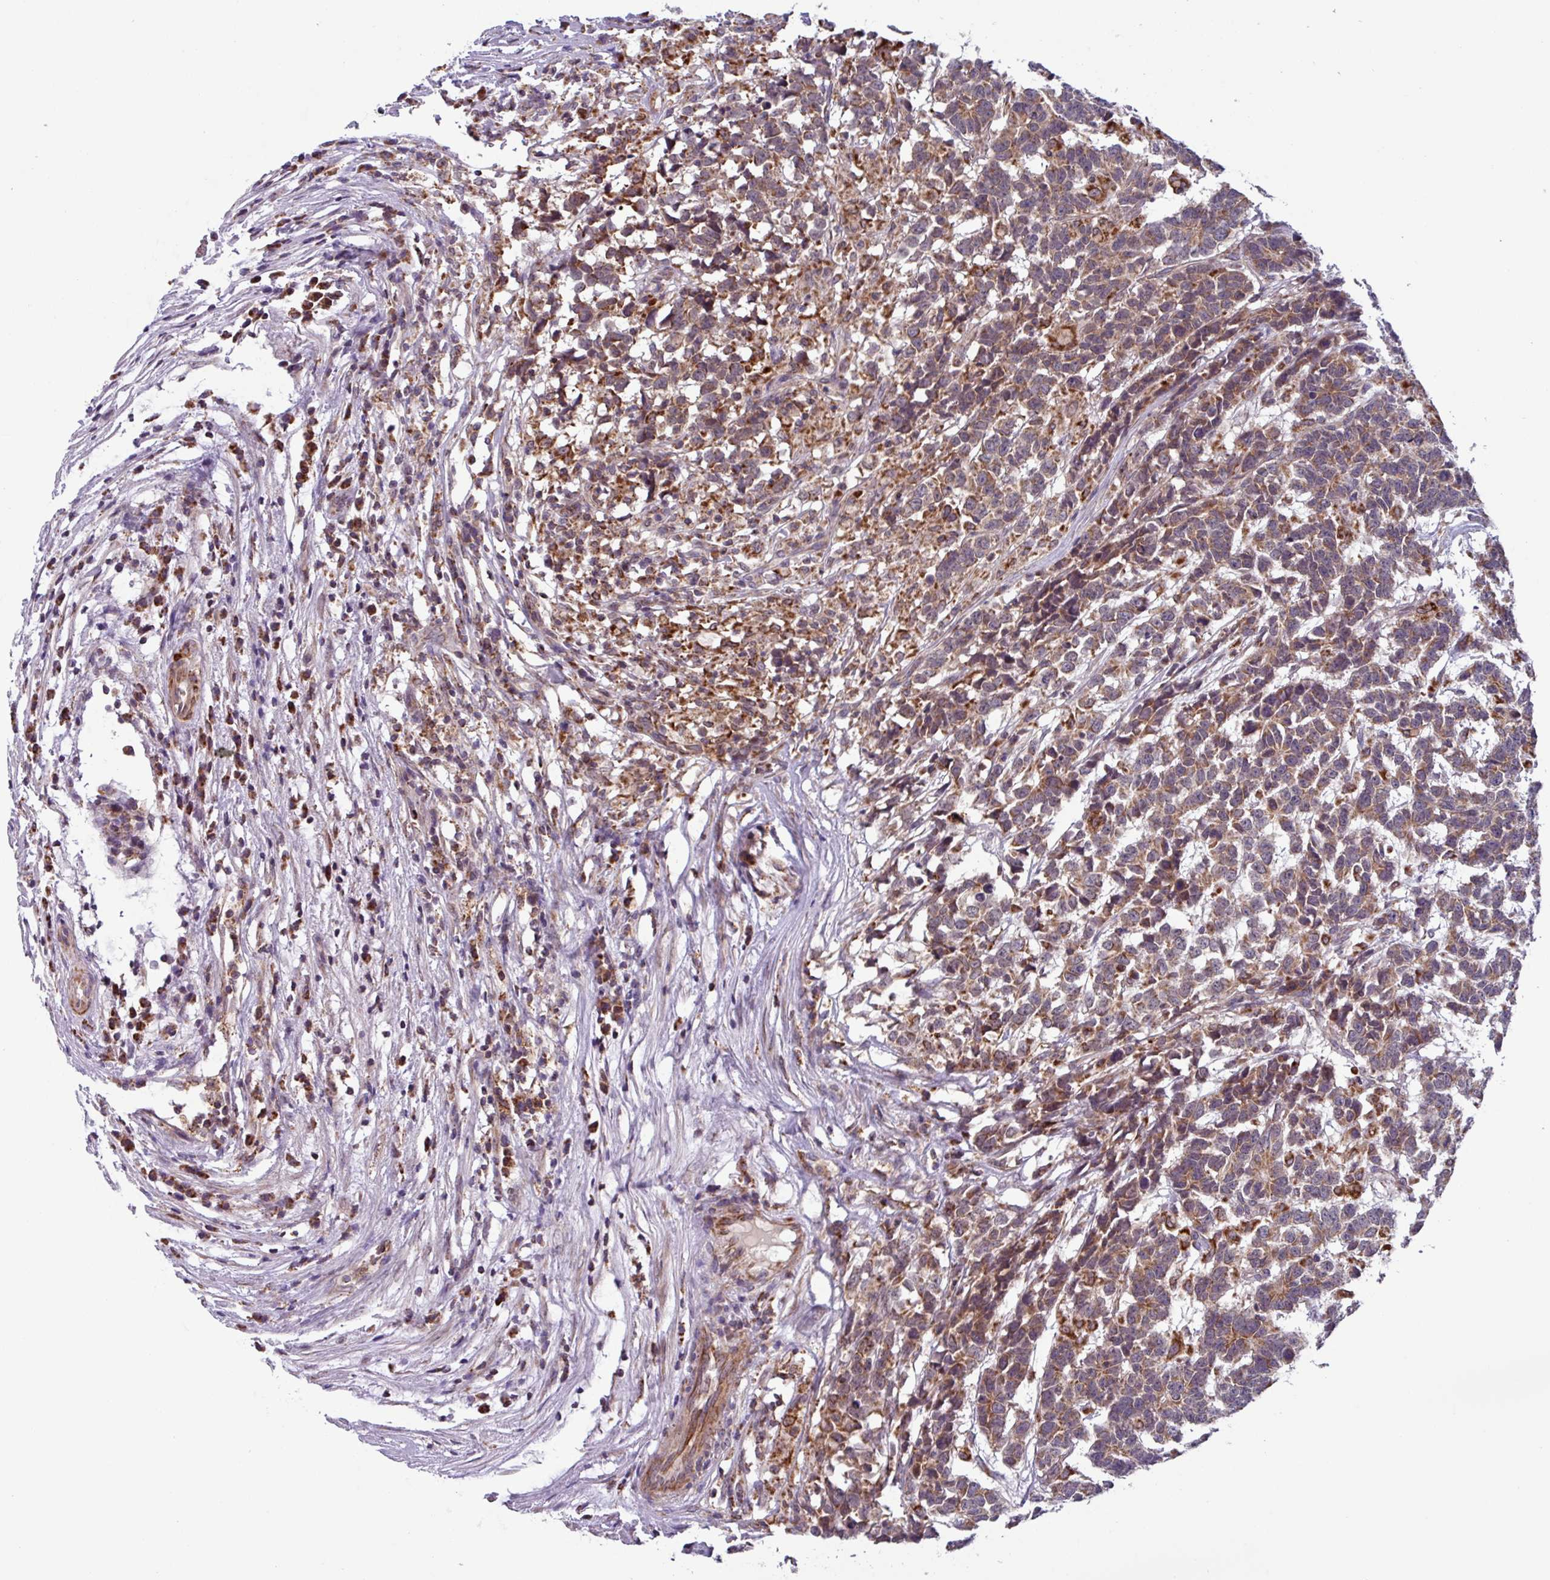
{"staining": {"intensity": "moderate", "quantity": ">75%", "location": "cytoplasmic/membranous"}, "tissue": "testis cancer", "cell_type": "Tumor cells", "image_type": "cancer", "snomed": [{"axis": "morphology", "description": "Carcinoma, Embryonal, NOS"}, {"axis": "topography", "description": "Testis"}], "caption": "Human testis embryonal carcinoma stained for a protein (brown) displays moderate cytoplasmic/membranous positive staining in about >75% of tumor cells.", "gene": "AKIRIN1", "patient": {"sex": "male", "age": 26}}